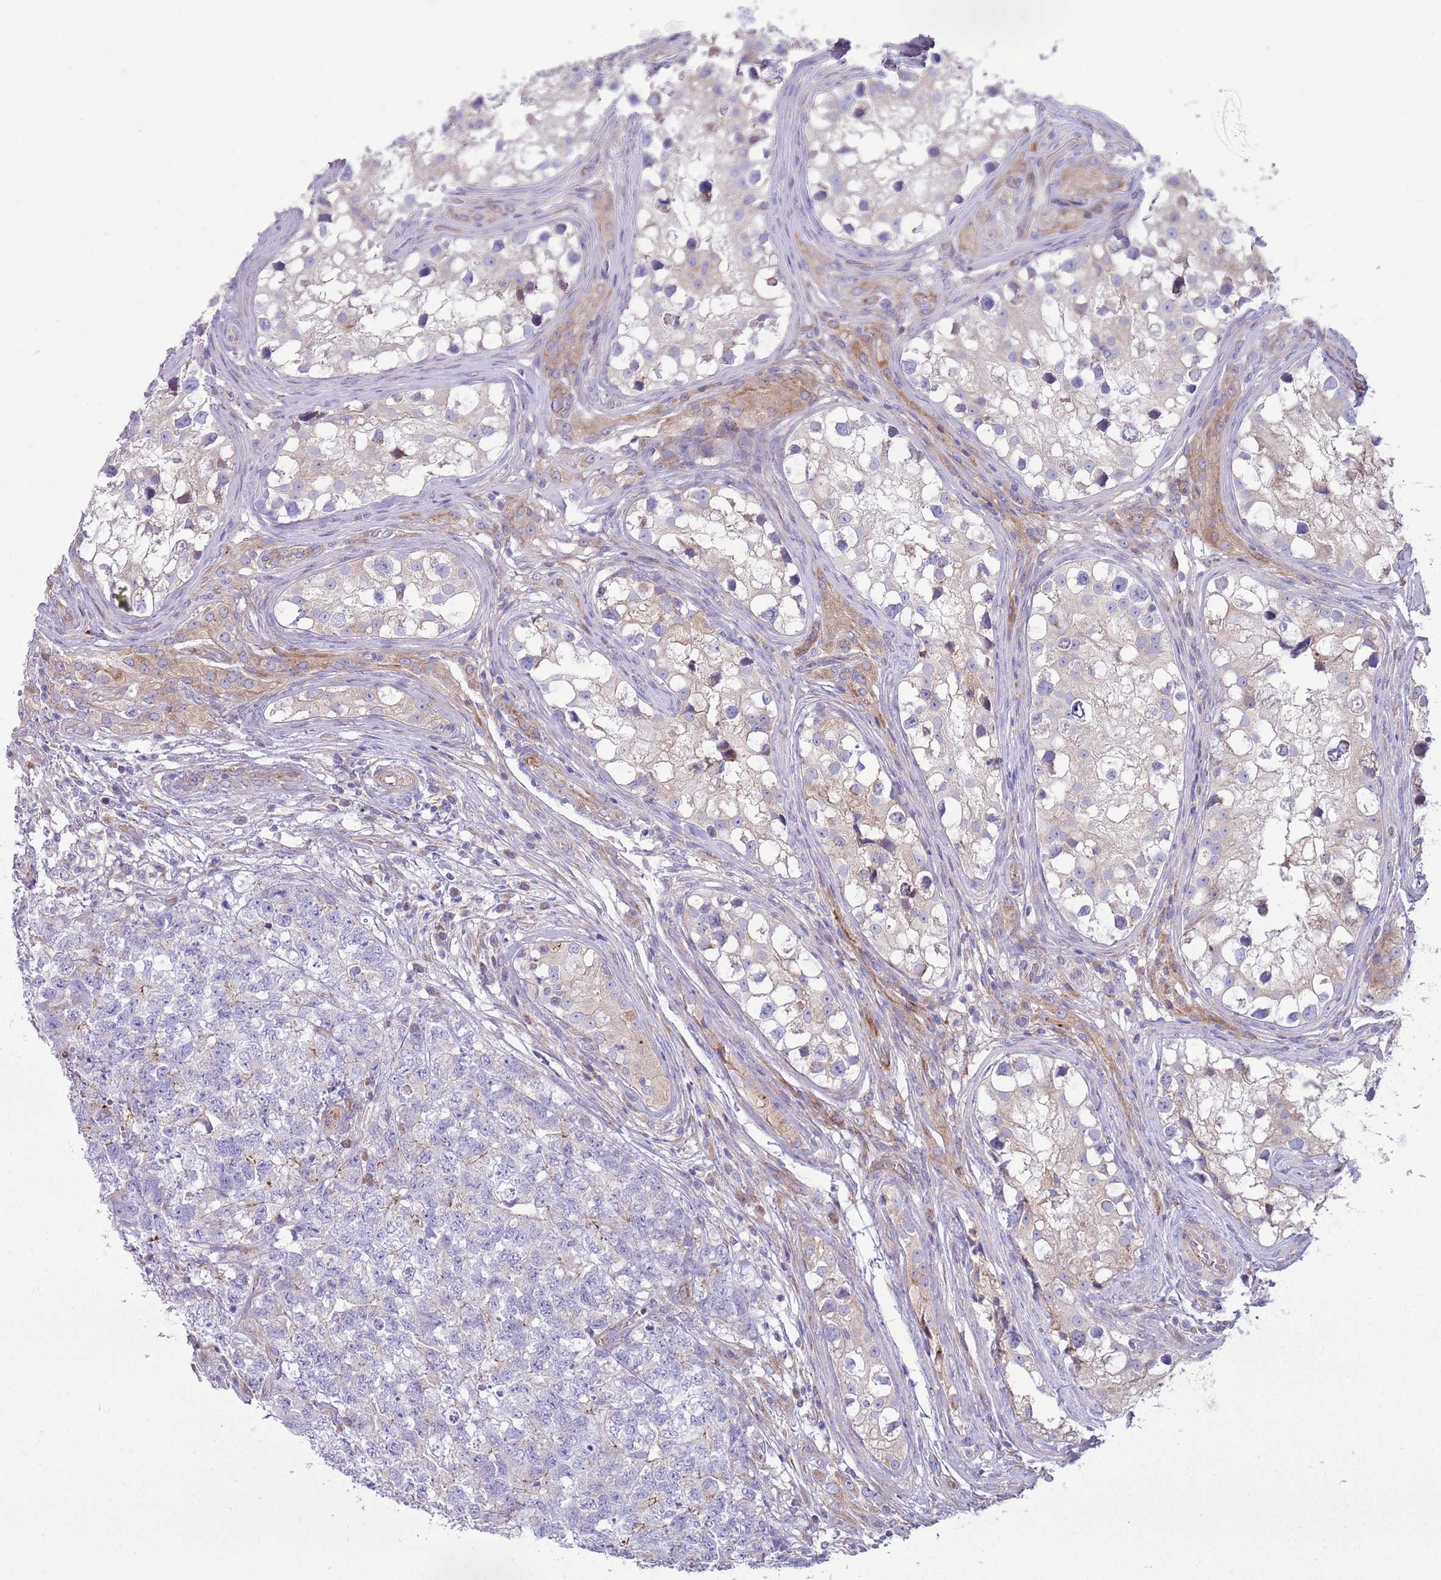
{"staining": {"intensity": "negative", "quantity": "none", "location": "none"}, "tissue": "testis cancer", "cell_type": "Tumor cells", "image_type": "cancer", "snomed": [{"axis": "morphology", "description": "Carcinoma, Embryonal, NOS"}, {"axis": "topography", "description": "Testis"}], "caption": "A high-resolution photomicrograph shows immunohistochemistry staining of testis embryonal carcinoma, which reveals no significant expression in tumor cells. The staining is performed using DAB (3,3'-diaminobenzidine) brown chromogen with nuclei counter-stained in using hematoxylin.", "gene": "TOMM5", "patient": {"sex": "male", "age": 31}}